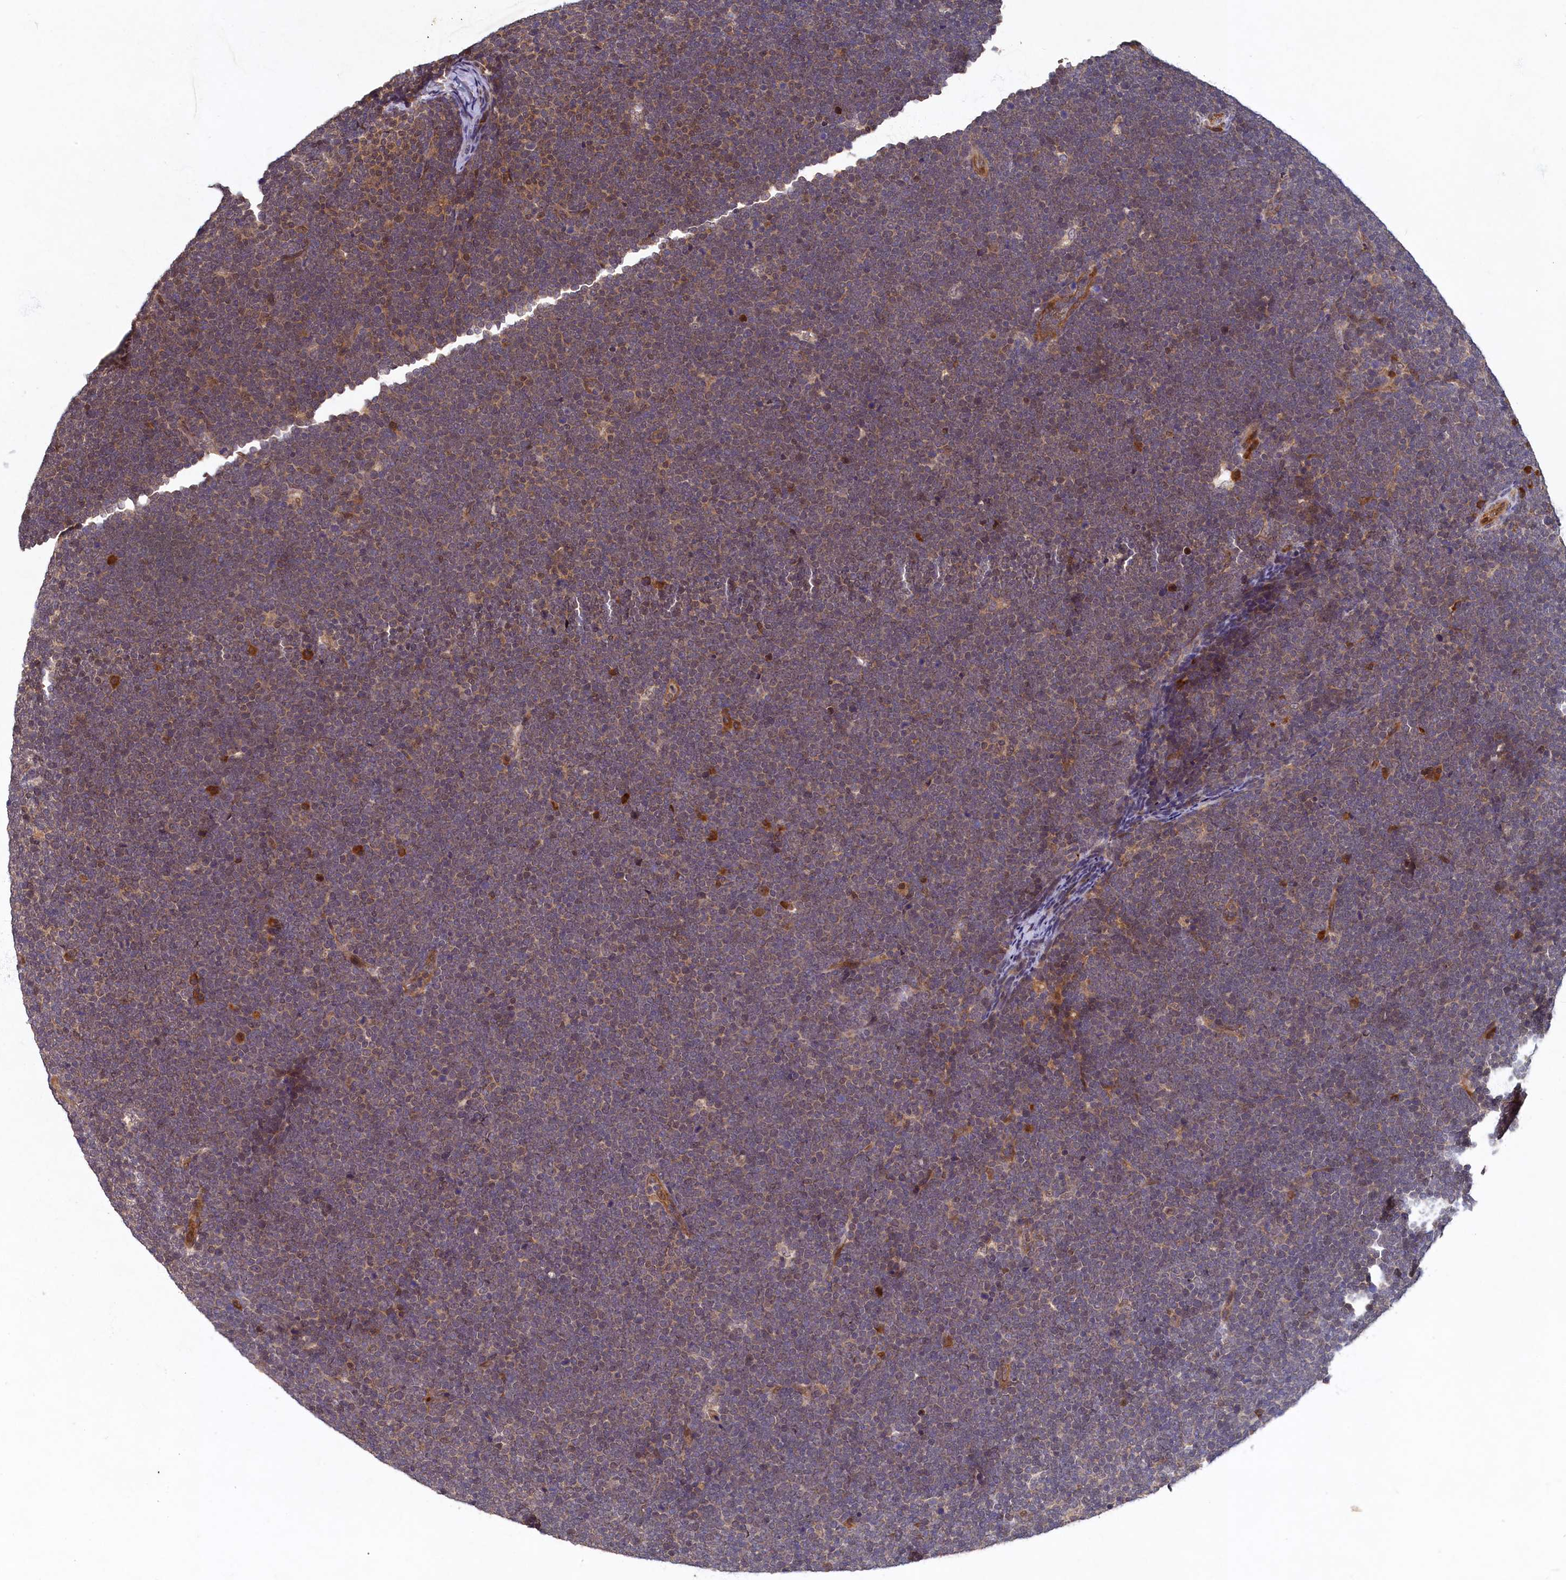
{"staining": {"intensity": "weak", "quantity": "25%-75%", "location": "cytoplasmic/membranous"}, "tissue": "lymphoma", "cell_type": "Tumor cells", "image_type": "cancer", "snomed": [{"axis": "morphology", "description": "Malignant lymphoma, non-Hodgkin's type, High grade"}, {"axis": "topography", "description": "Lymph node"}], "caption": "High-magnification brightfield microscopy of lymphoma stained with DAB (3,3'-diaminobenzidine) (brown) and counterstained with hematoxylin (blue). tumor cells exhibit weak cytoplasmic/membranous positivity is present in approximately25%-75% of cells. The staining was performed using DAB (3,3'-diaminobenzidine), with brown indicating positive protein expression. Nuclei are stained blue with hematoxylin.", "gene": "LCMT2", "patient": {"sex": "male", "age": 13}}